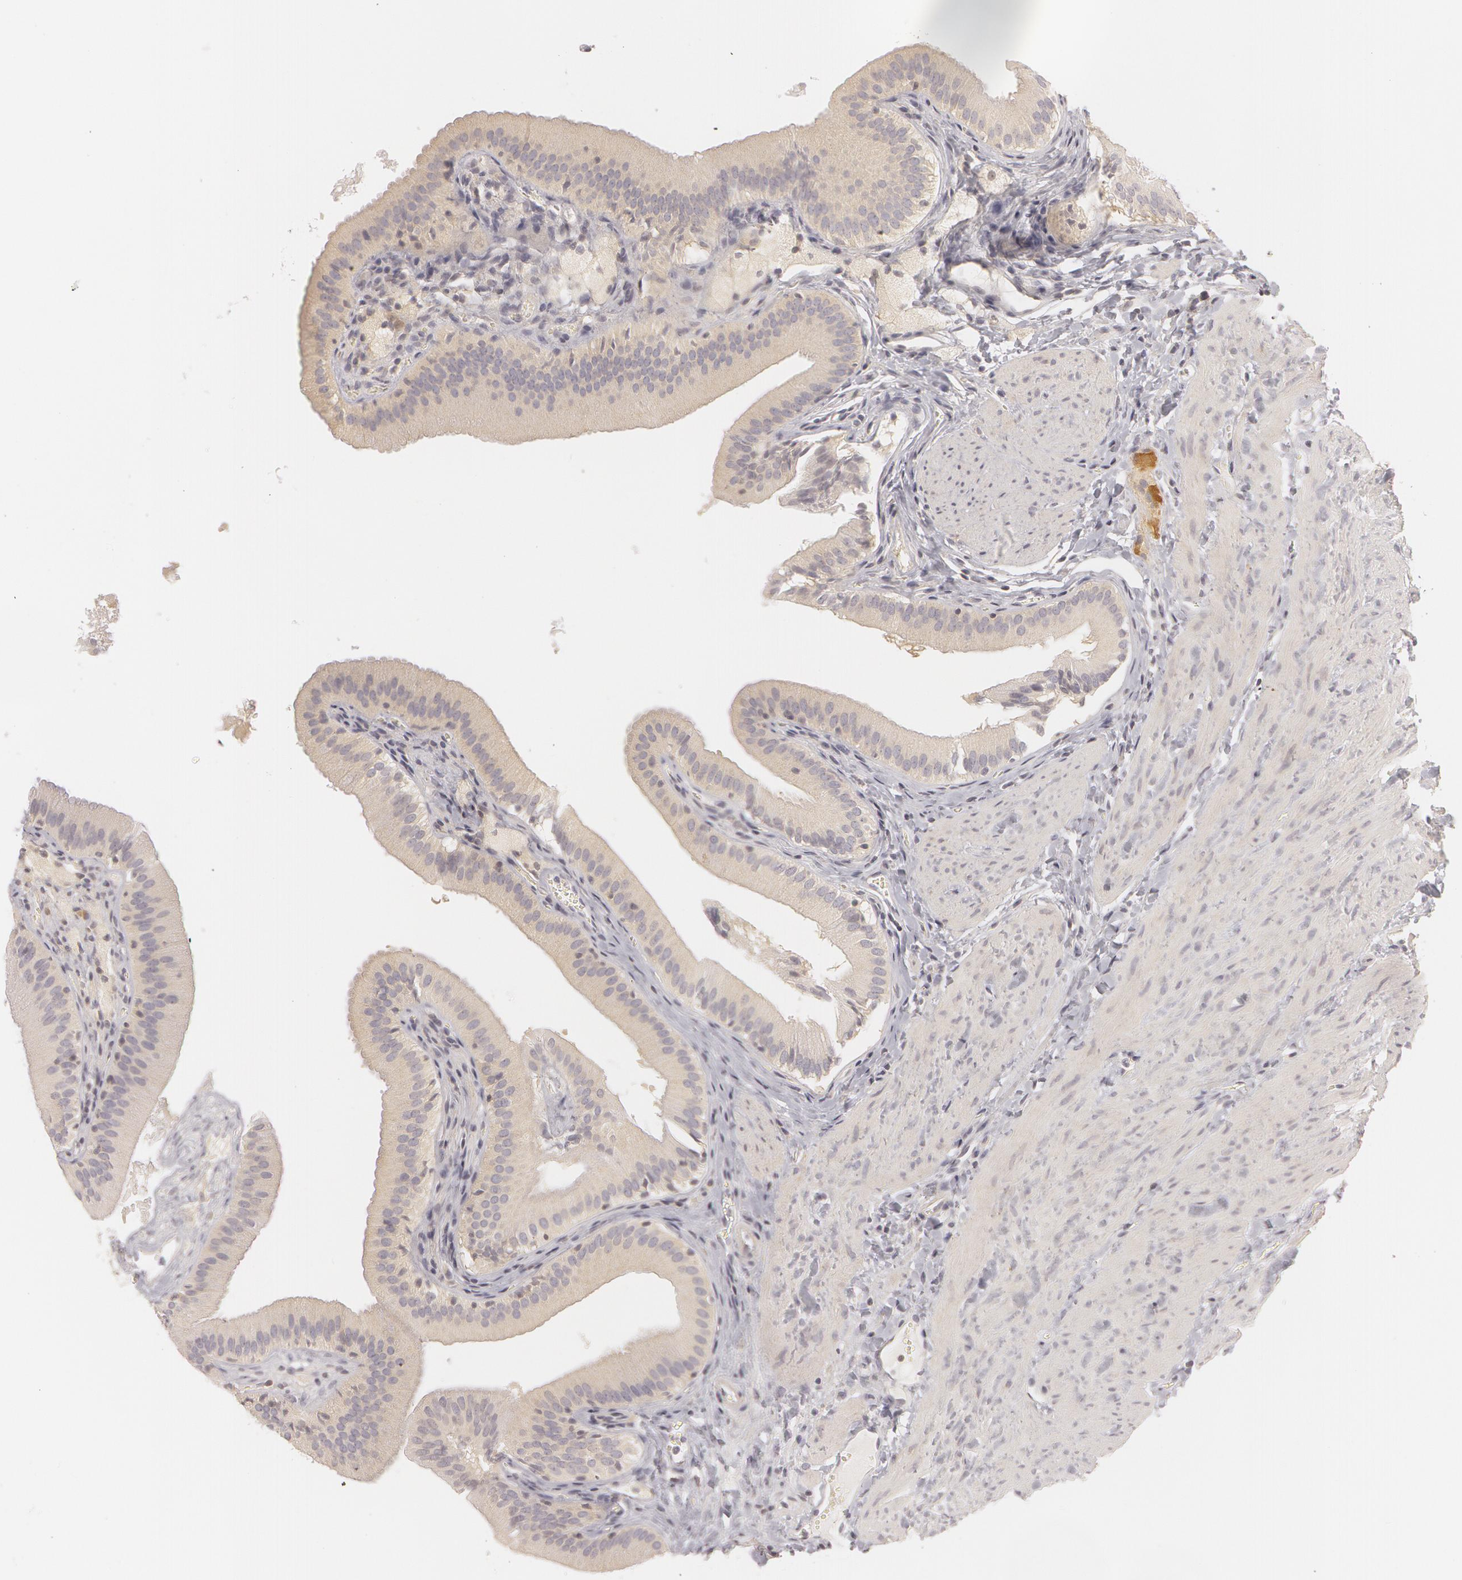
{"staining": {"intensity": "weak", "quantity": ">75%", "location": "cytoplasmic/membranous"}, "tissue": "gallbladder", "cell_type": "Glandular cells", "image_type": "normal", "snomed": [{"axis": "morphology", "description": "Normal tissue, NOS"}, {"axis": "topography", "description": "Gallbladder"}], "caption": "IHC (DAB) staining of unremarkable gallbladder shows weak cytoplasmic/membranous protein positivity in about >75% of glandular cells. (DAB (3,3'-diaminobenzidine) IHC, brown staining for protein, blue staining for nuclei).", "gene": "RALGAPA1", "patient": {"sex": "female", "age": 24}}